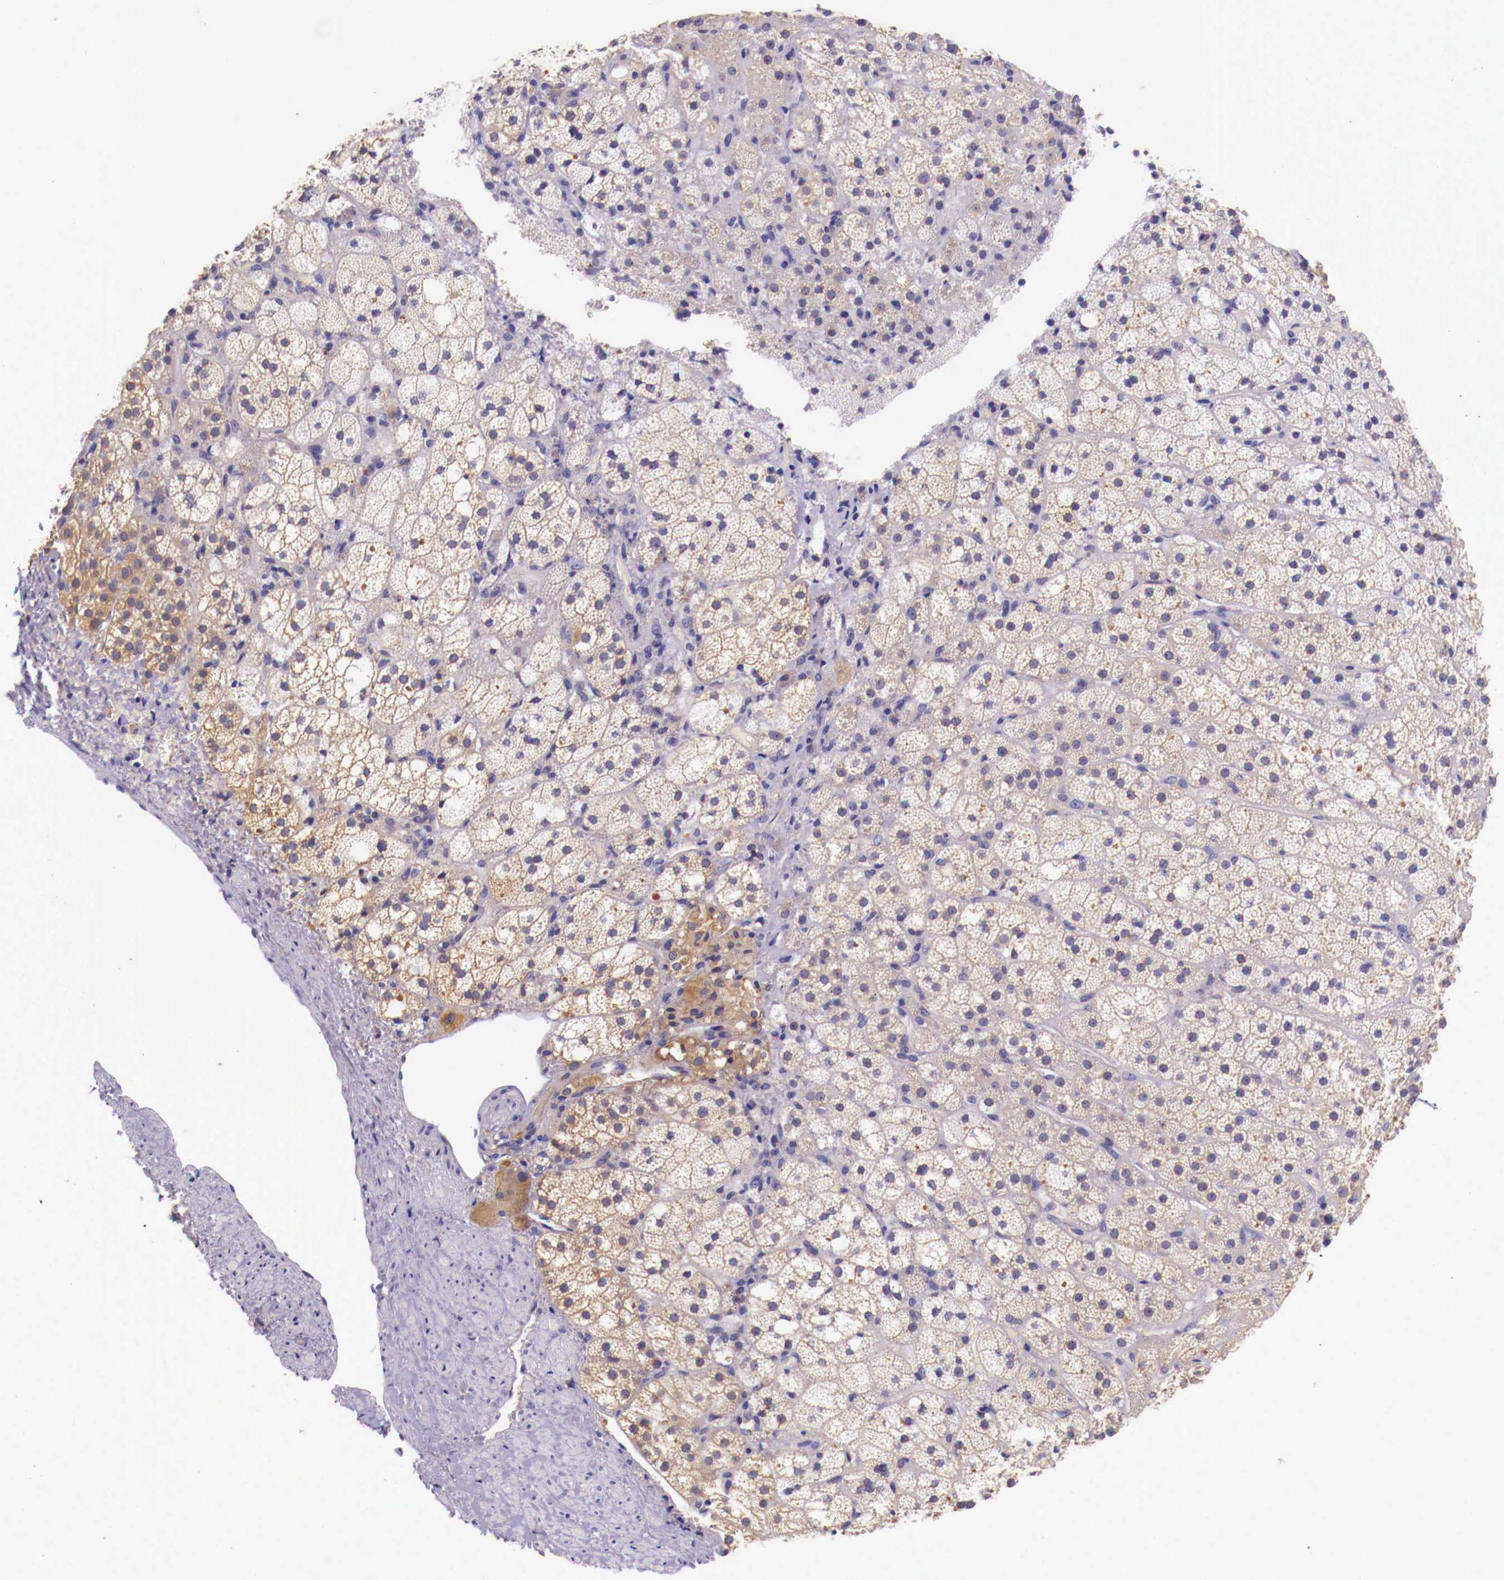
{"staining": {"intensity": "weak", "quantity": ">75%", "location": "cytoplasmic/membranous"}, "tissue": "adrenal gland", "cell_type": "Glandular cells", "image_type": "normal", "snomed": [{"axis": "morphology", "description": "Normal tissue, NOS"}, {"axis": "topography", "description": "Adrenal gland"}], "caption": "Immunohistochemical staining of normal adrenal gland shows weak cytoplasmic/membranous protein staining in approximately >75% of glandular cells.", "gene": "GRIPAP1", "patient": {"sex": "male", "age": 53}}